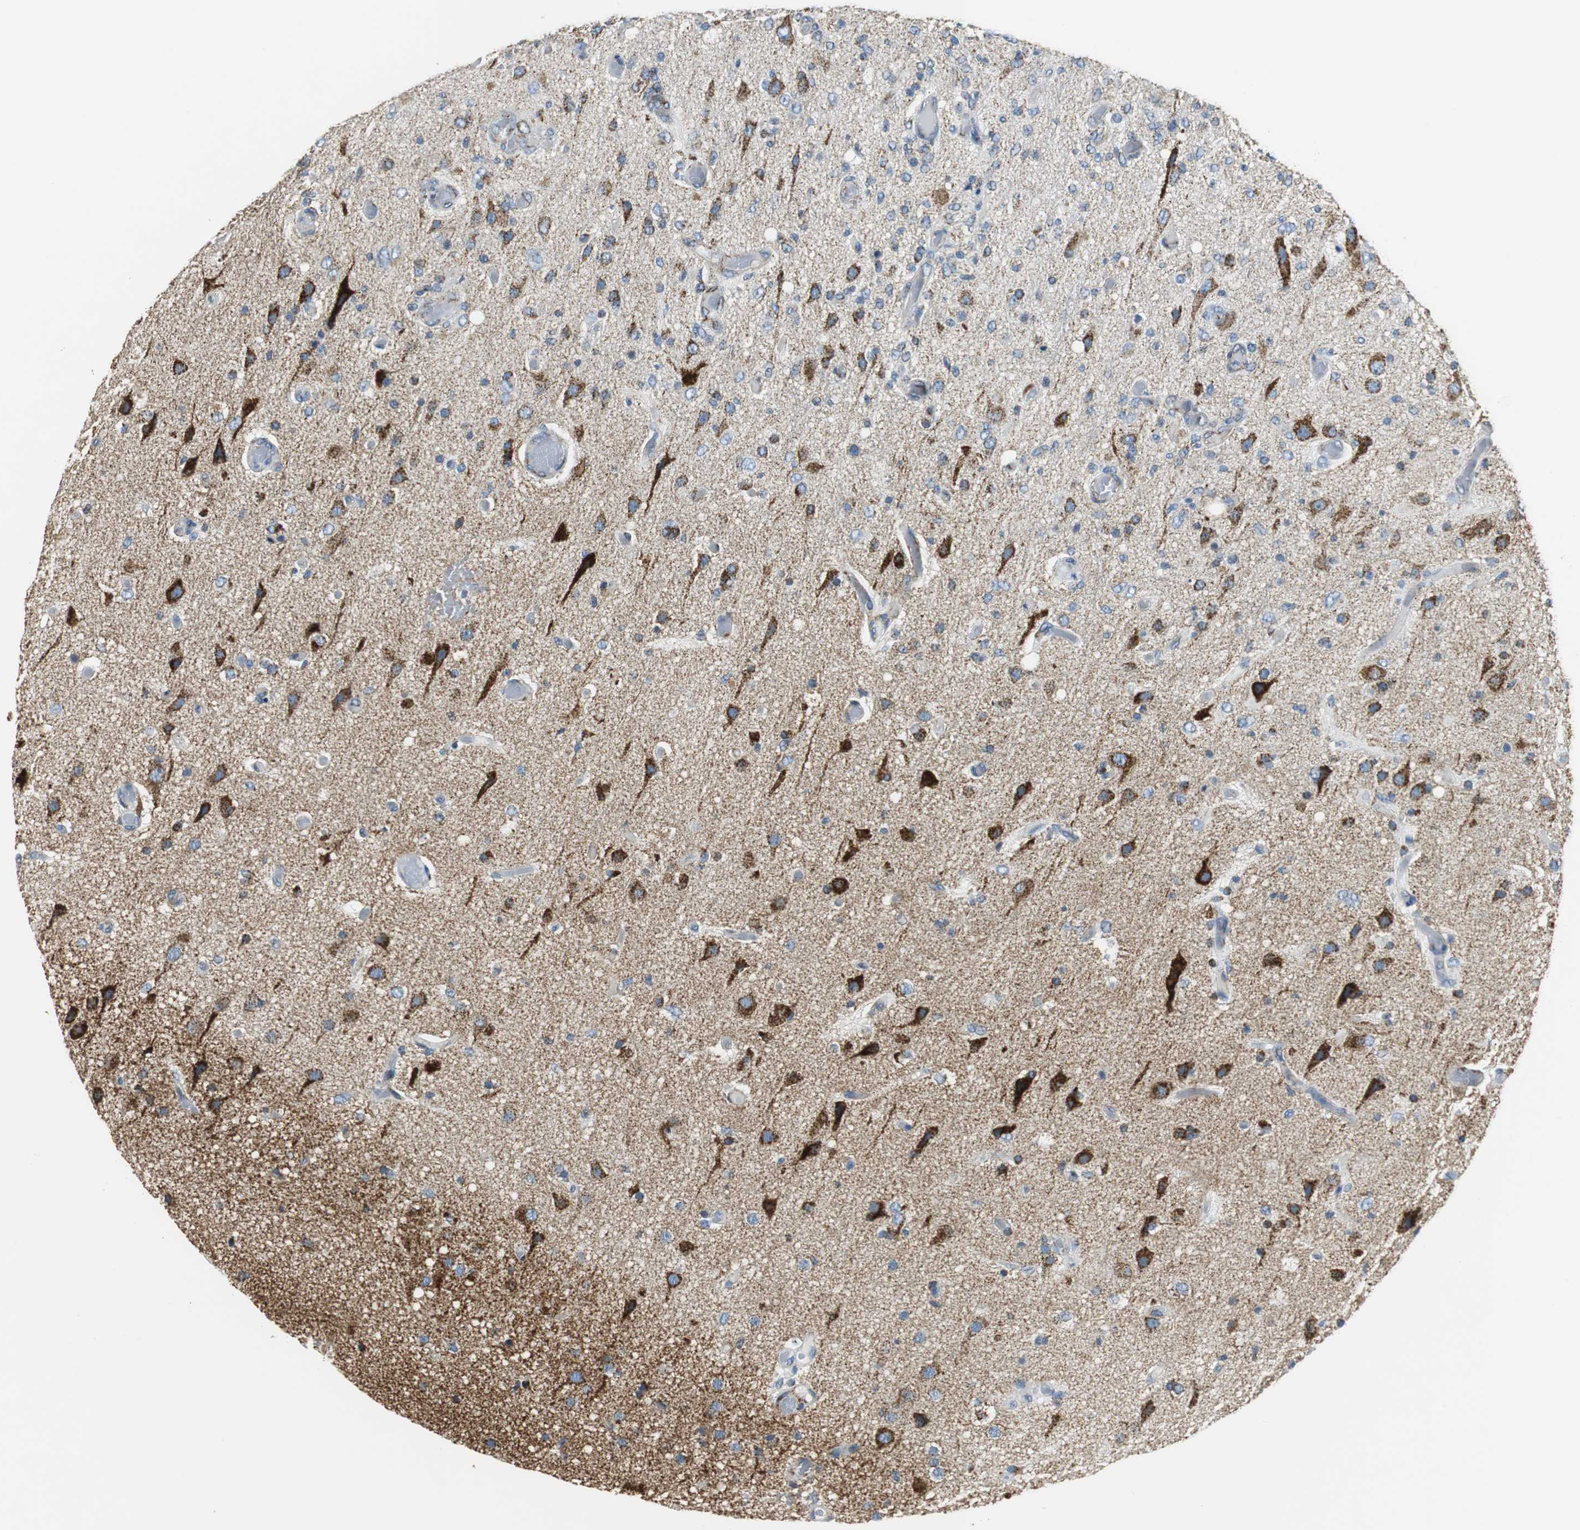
{"staining": {"intensity": "strong", "quantity": "<25%", "location": "cytoplasmic/membranous"}, "tissue": "glioma", "cell_type": "Tumor cells", "image_type": "cancer", "snomed": [{"axis": "morphology", "description": "Normal tissue, NOS"}, {"axis": "morphology", "description": "Glioma, malignant, High grade"}, {"axis": "topography", "description": "Cerebral cortex"}], "caption": "There is medium levels of strong cytoplasmic/membranous positivity in tumor cells of malignant glioma (high-grade), as demonstrated by immunohistochemical staining (brown color).", "gene": "C1QTNF7", "patient": {"sex": "male", "age": 77}}